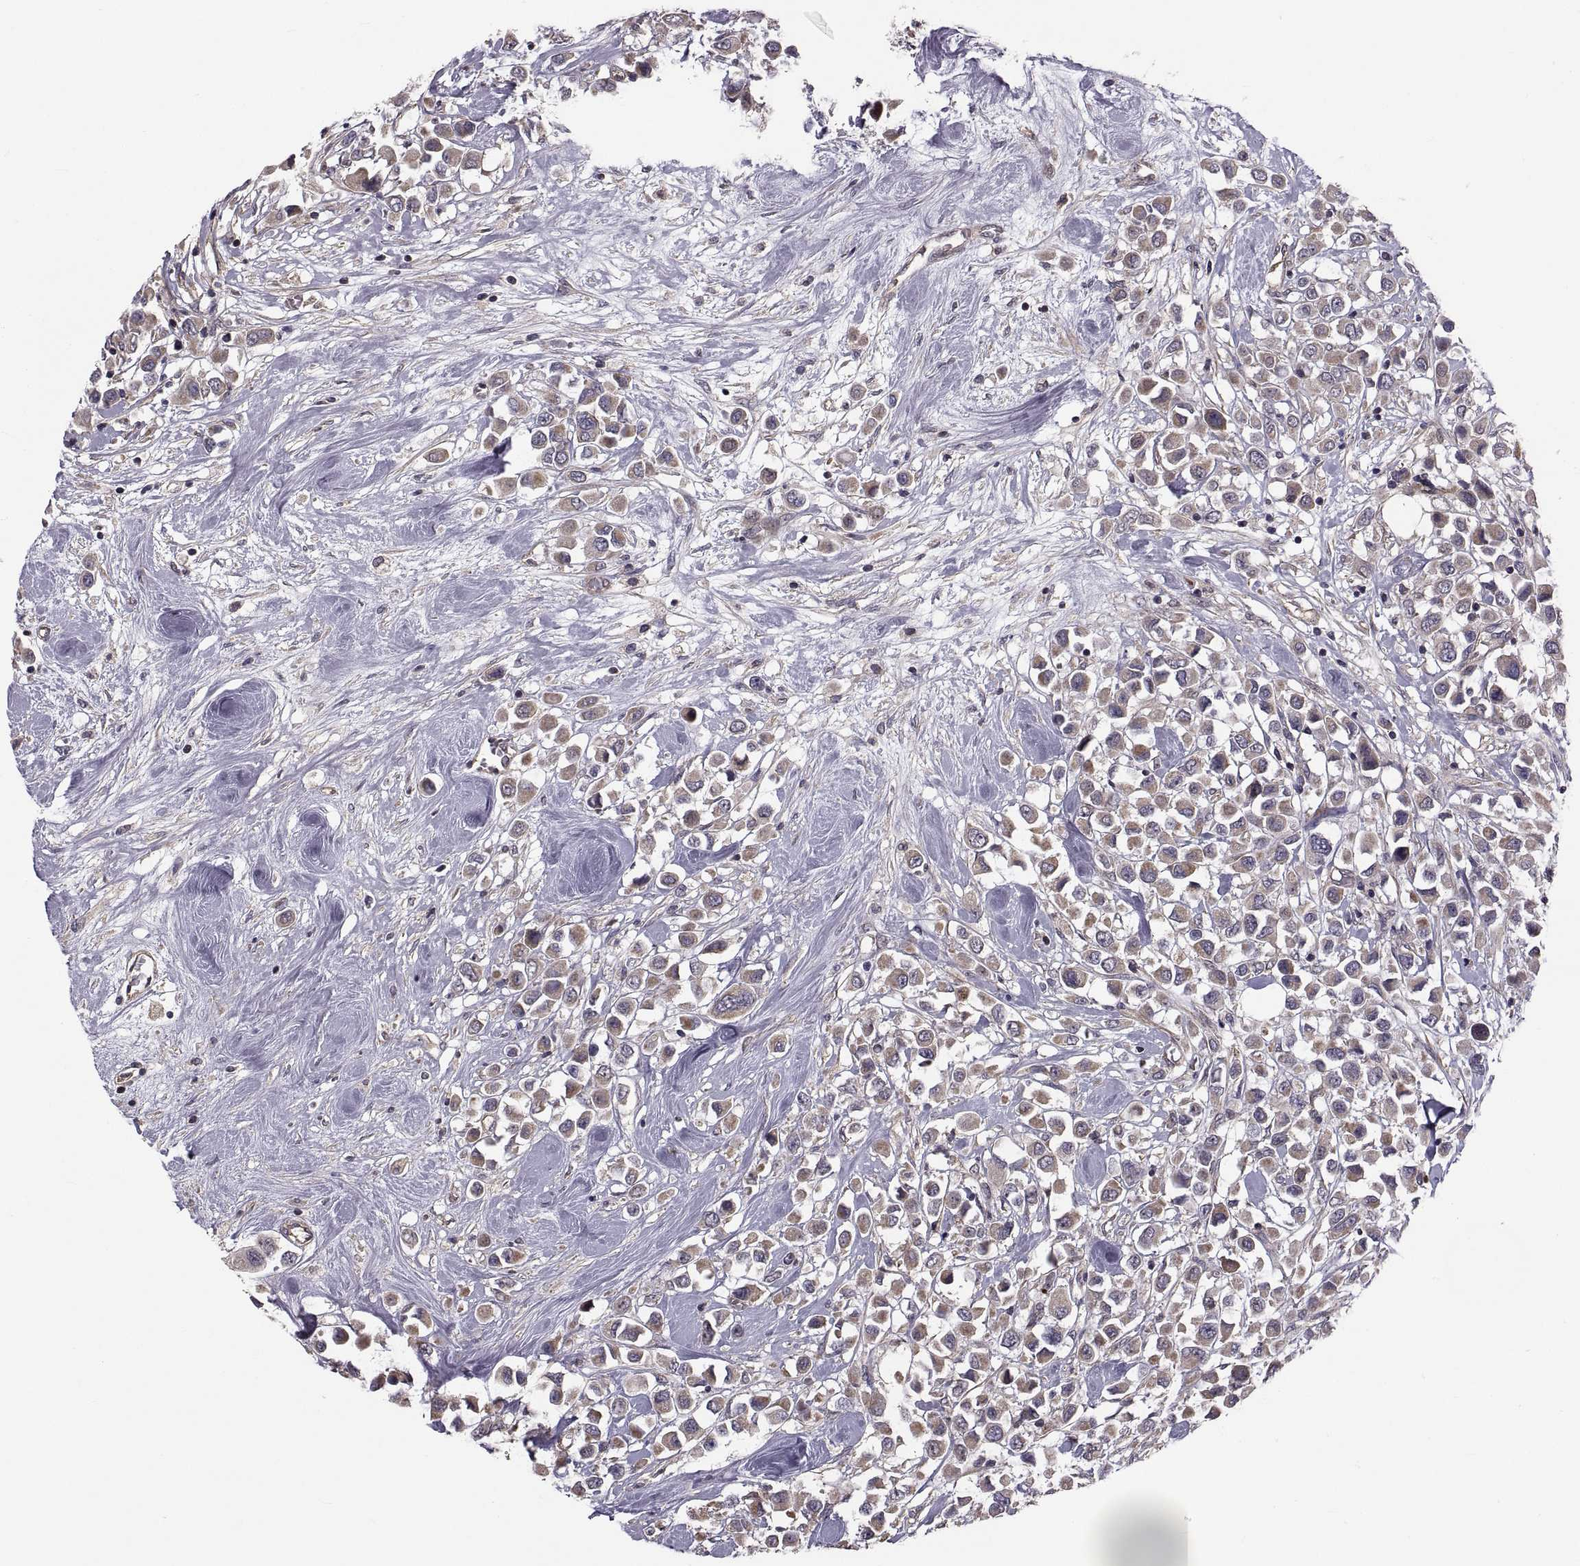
{"staining": {"intensity": "moderate", "quantity": ">75%", "location": "cytoplasmic/membranous"}, "tissue": "breast cancer", "cell_type": "Tumor cells", "image_type": "cancer", "snomed": [{"axis": "morphology", "description": "Duct carcinoma"}, {"axis": "topography", "description": "Breast"}], "caption": "This photomicrograph shows IHC staining of breast cancer (intraductal carcinoma), with medium moderate cytoplasmic/membranous positivity in about >75% of tumor cells.", "gene": "PMM2", "patient": {"sex": "female", "age": 61}}